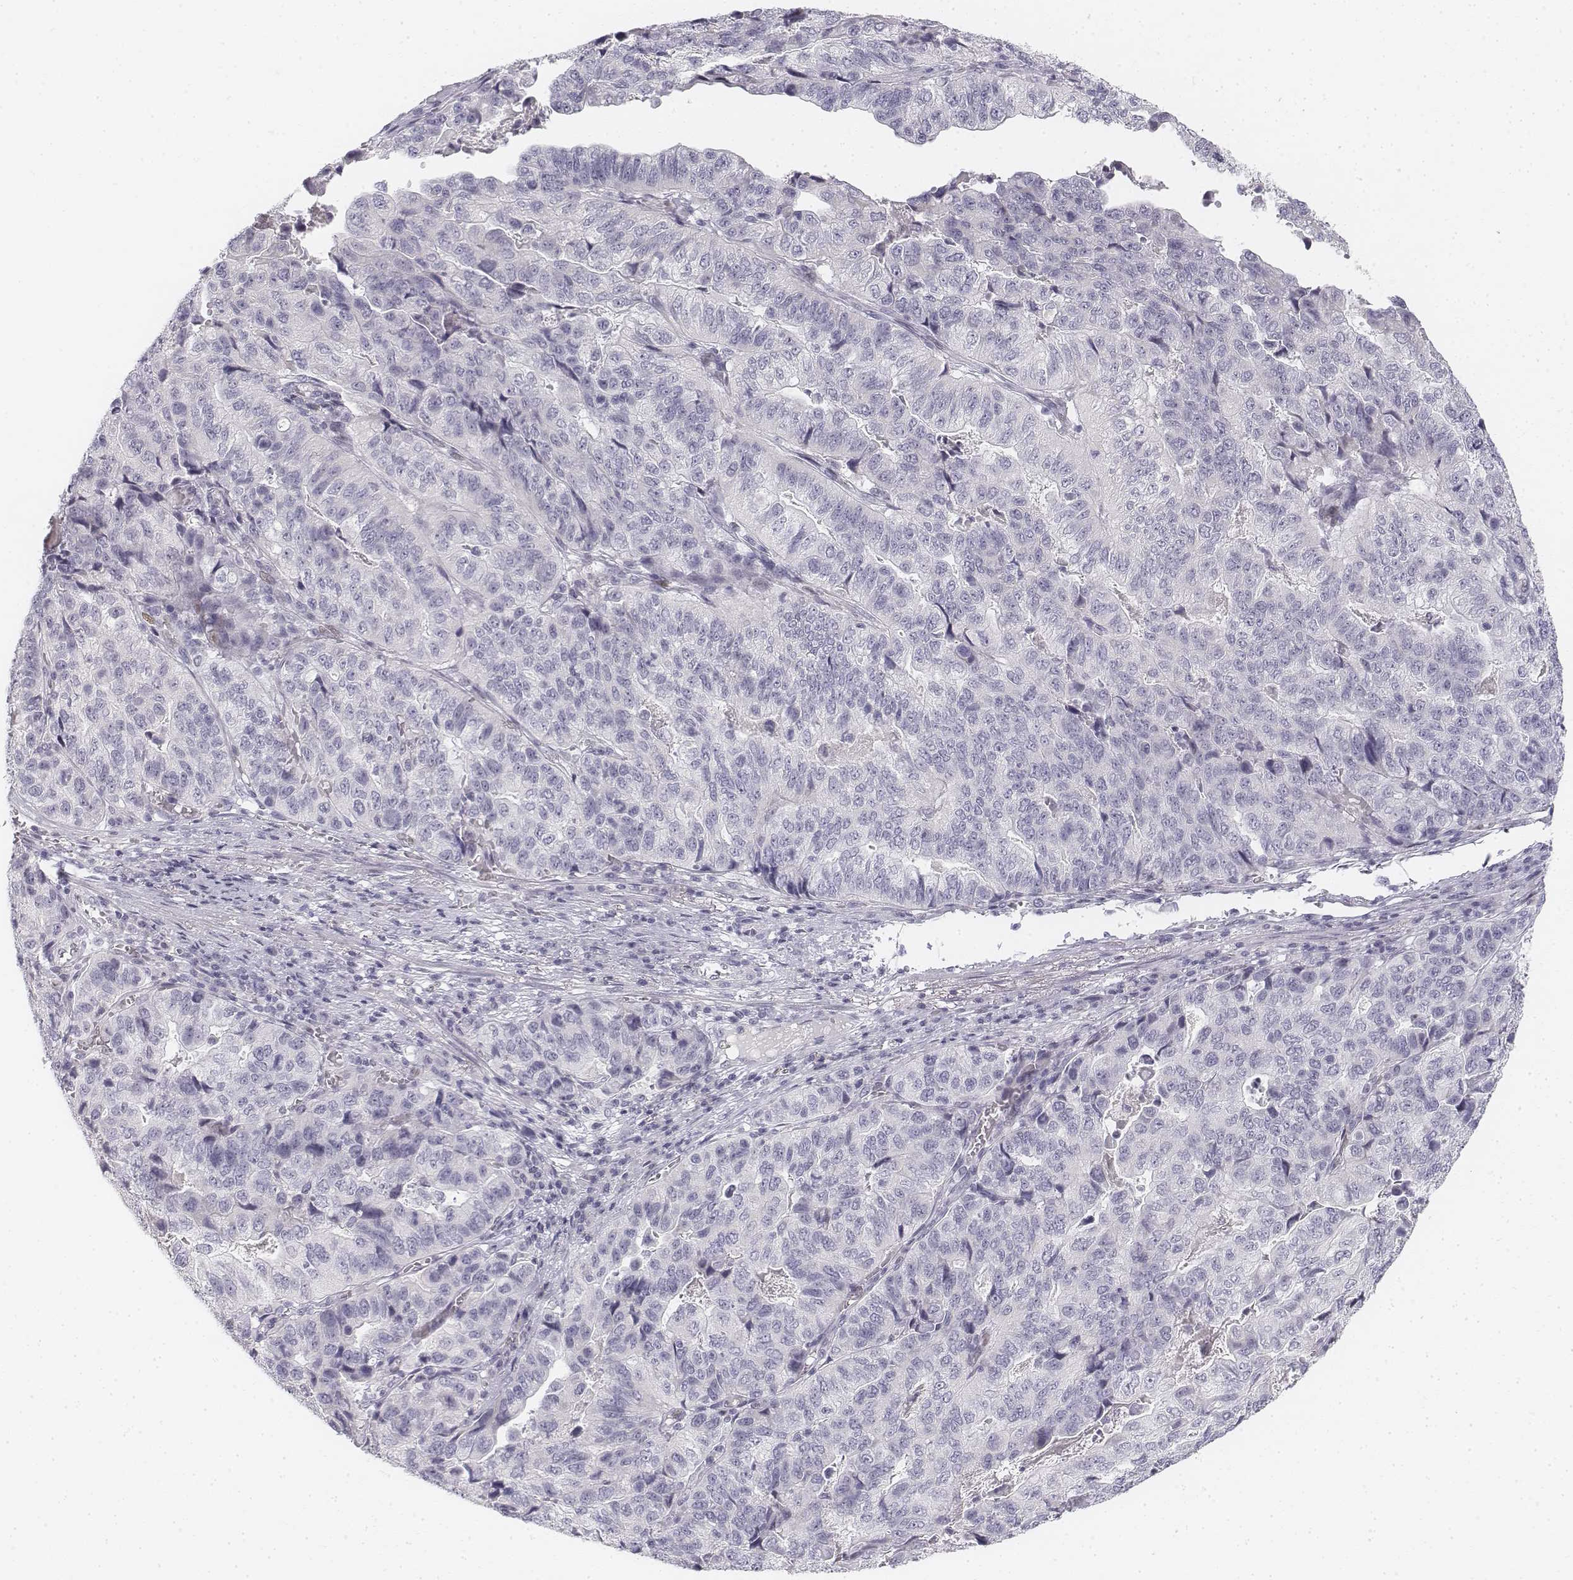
{"staining": {"intensity": "negative", "quantity": "none", "location": "none"}, "tissue": "stomach cancer", "cell_type": "Tumor cells", "image_type": "cancer", "snomed": [{"axis": "morphology", "description": "Adenocarcinoma, NOS"}, {"axis": "topography", "description": "Stomach, upper"}], "caption": "Stomach adenocarcinoma stained for a protein using immunohistochemistry shows no expression tumor cells.", "gene": "KRTAP2-1", "patient": {"sex": "female", "age": 67}}